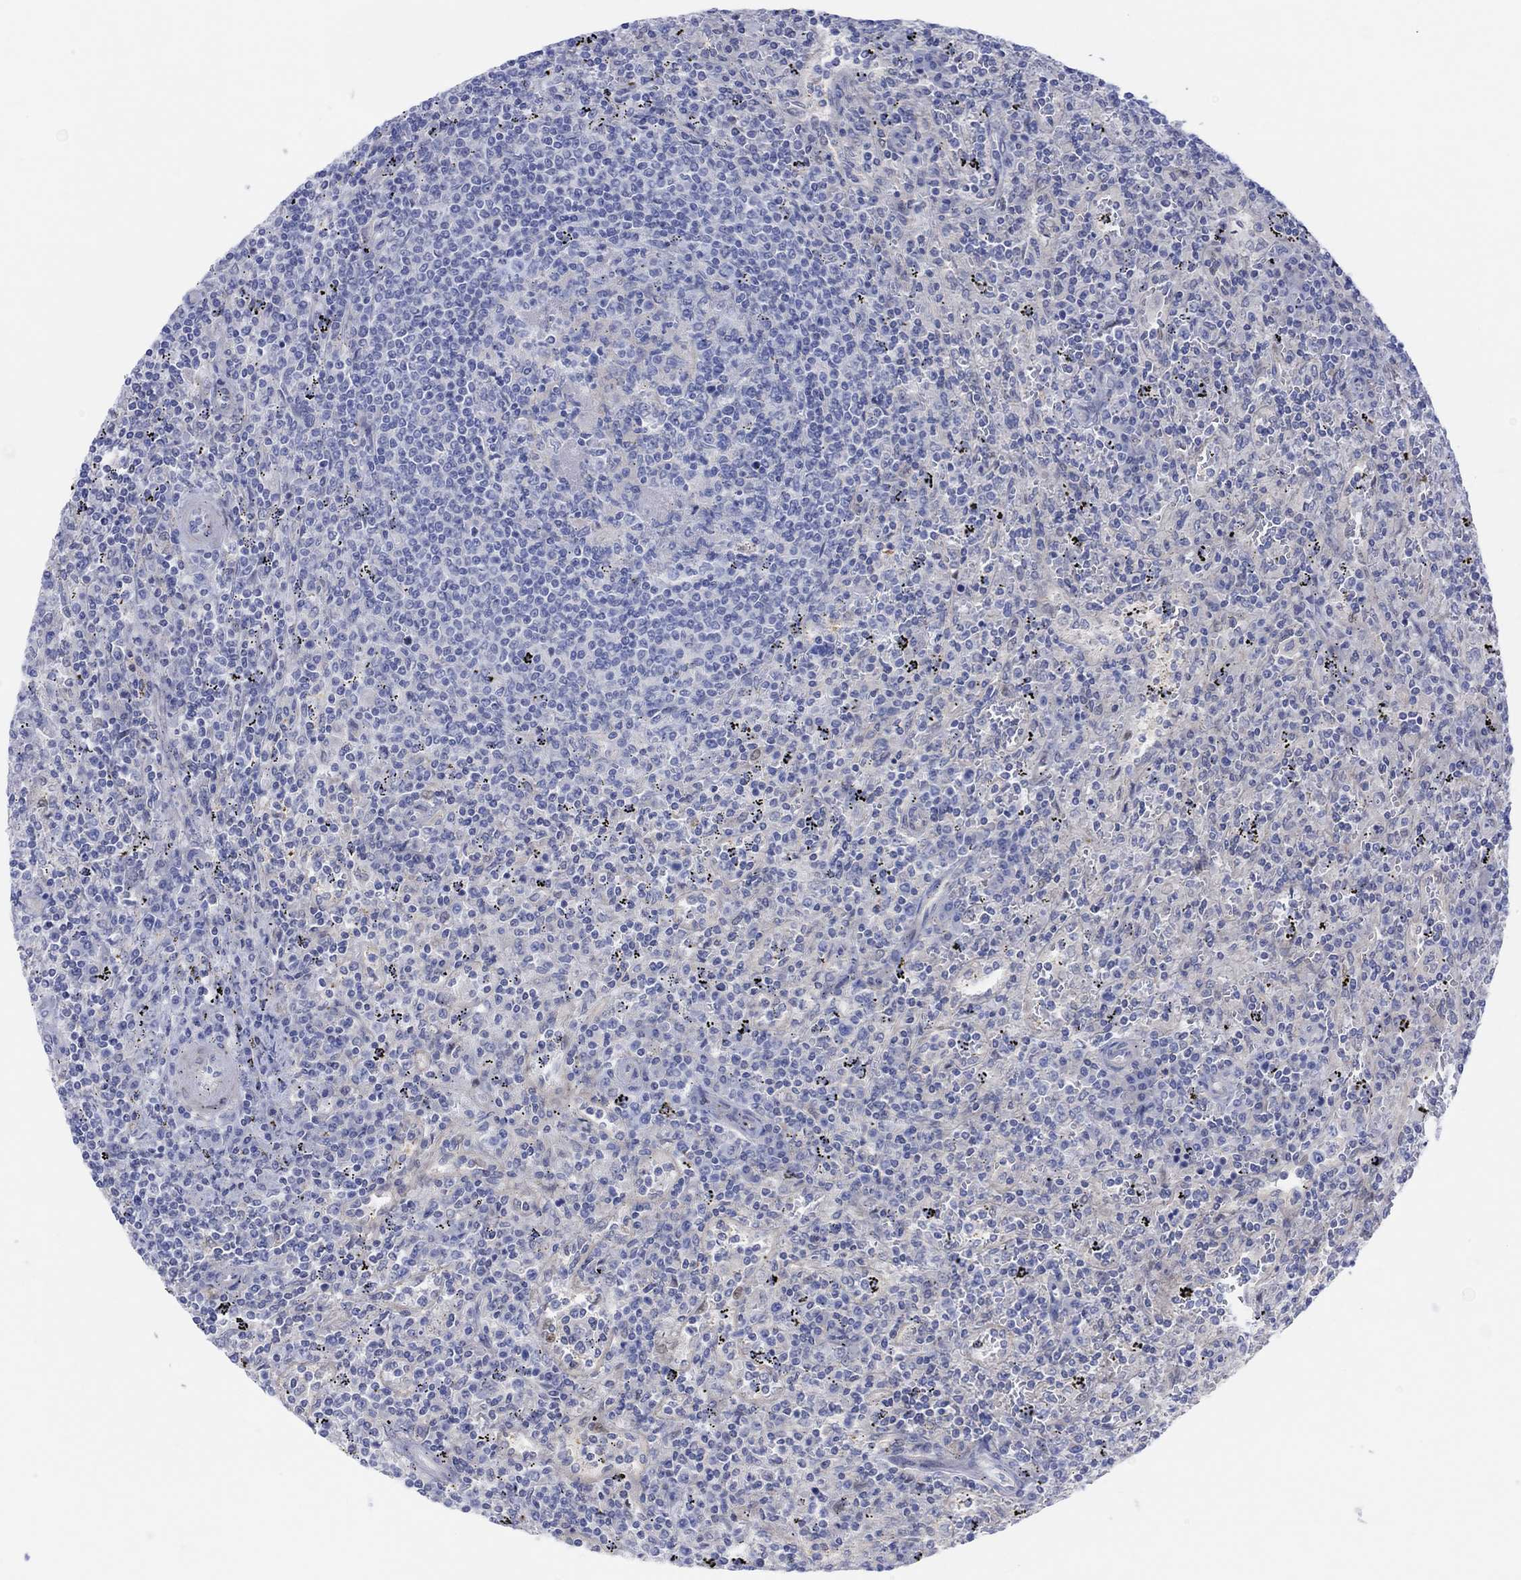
{"staining": {"intensity": "negative", "quantity": "none", "location": "none"}, "tissue": "lymphoma", "cell_type": "Tumor cells", "image_type": "cancer", "snomed": [{"axis": "morphology", "description": "Malignant lymphoma, non-Hodgkin's type, Low grade"}, {"axis": "topography", "description": "Spleen"}], "caption": "Tumor cells are negative for protein expression in human lymphoma.", "gene": "TLDC2", "patient": {"sex": "male", "age": 62}}